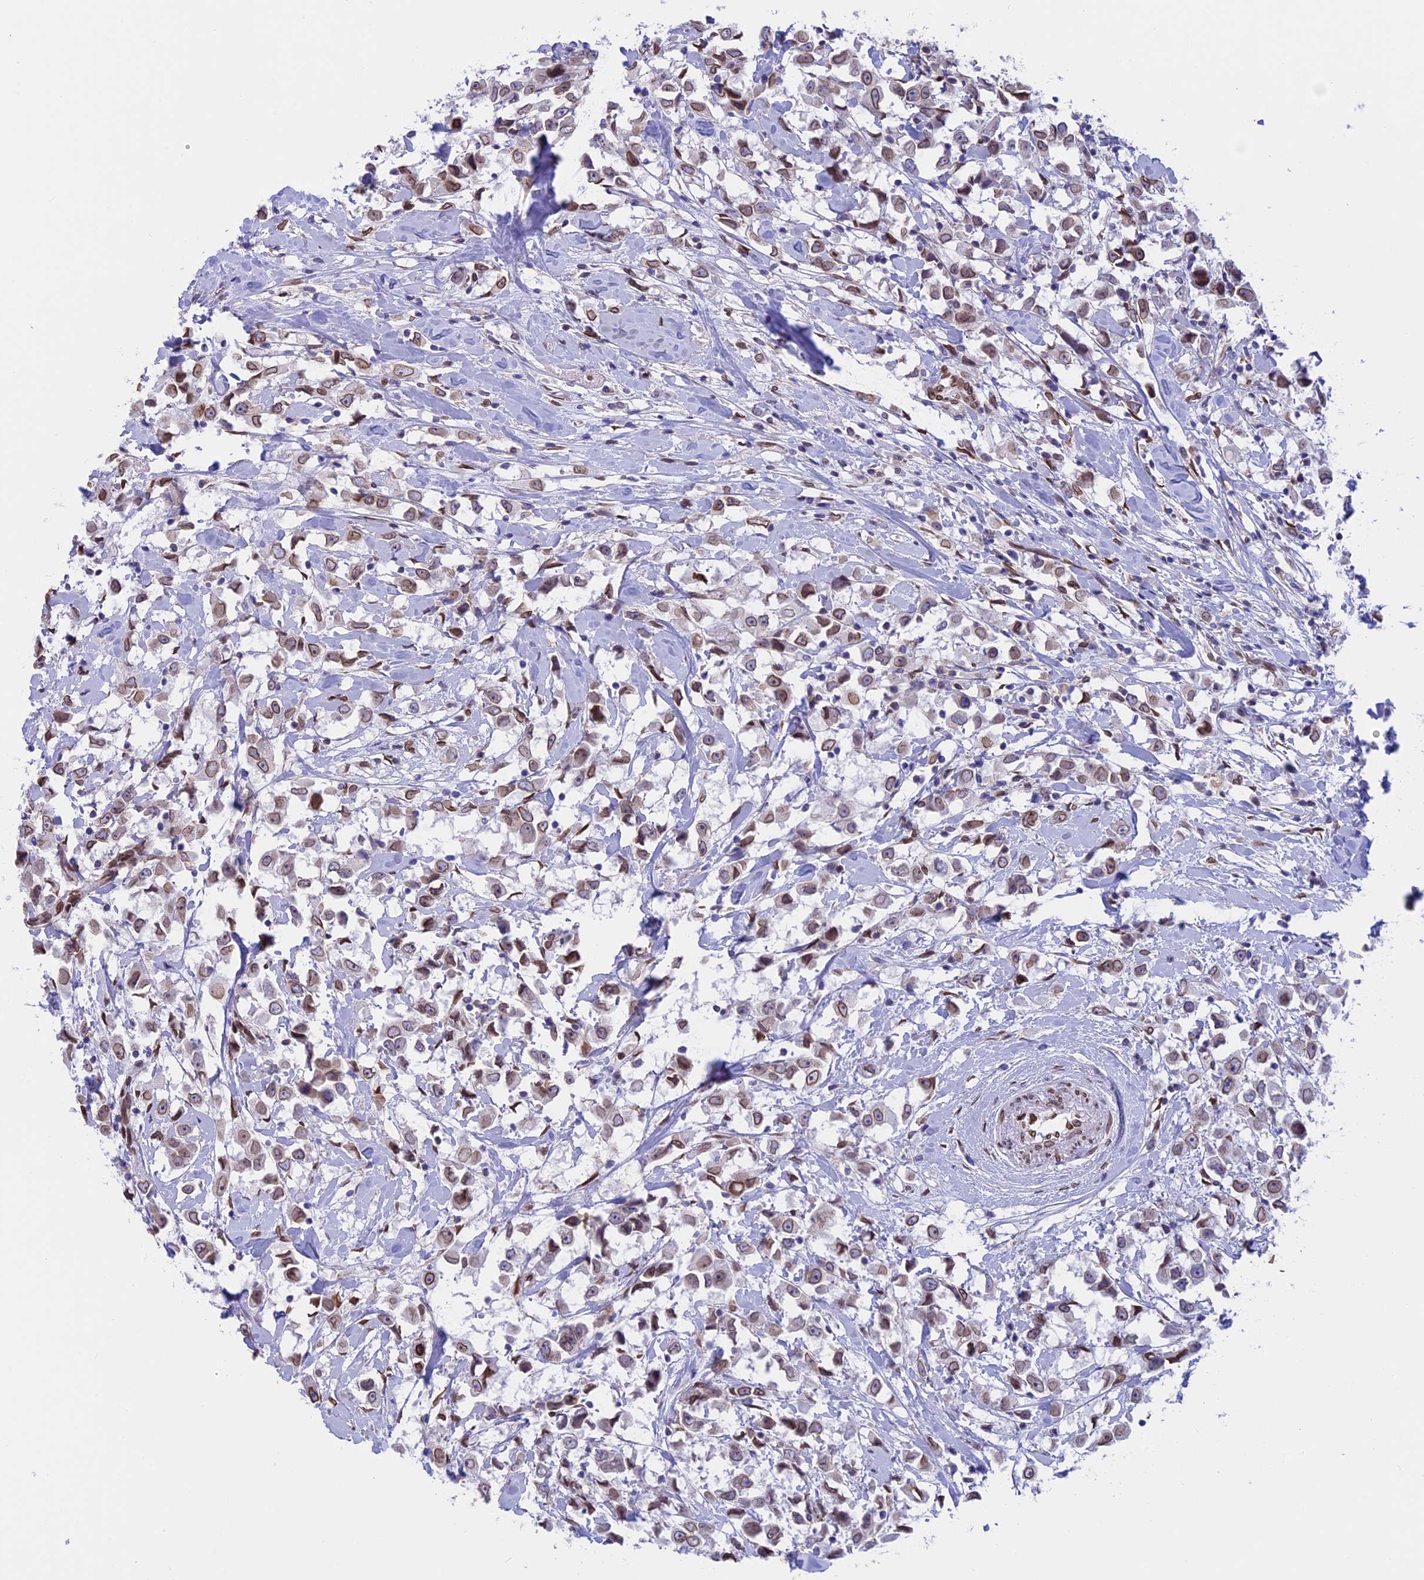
{"staining": {"intensity": "weak", "quantity": ">75%", "location": "cytoplasmic/membranous,nuclear"}, "tissue": "breast cancer", "cell_type": "Tumor cells", "image_type": "cancer", "snomed": [{"axis": "morphology", "description": "Duct carcinoma"}, {"axis": "topography", "description": "Breast"}], "caption": "Invasive ductal carcinoma (breast) stained for a protein demonstrates weak cytoplasmic/membranous and nuclear positivity in tumor cells.", "gene": "TMPRSS7", "patient": {"sex": "female", "age": 61}}